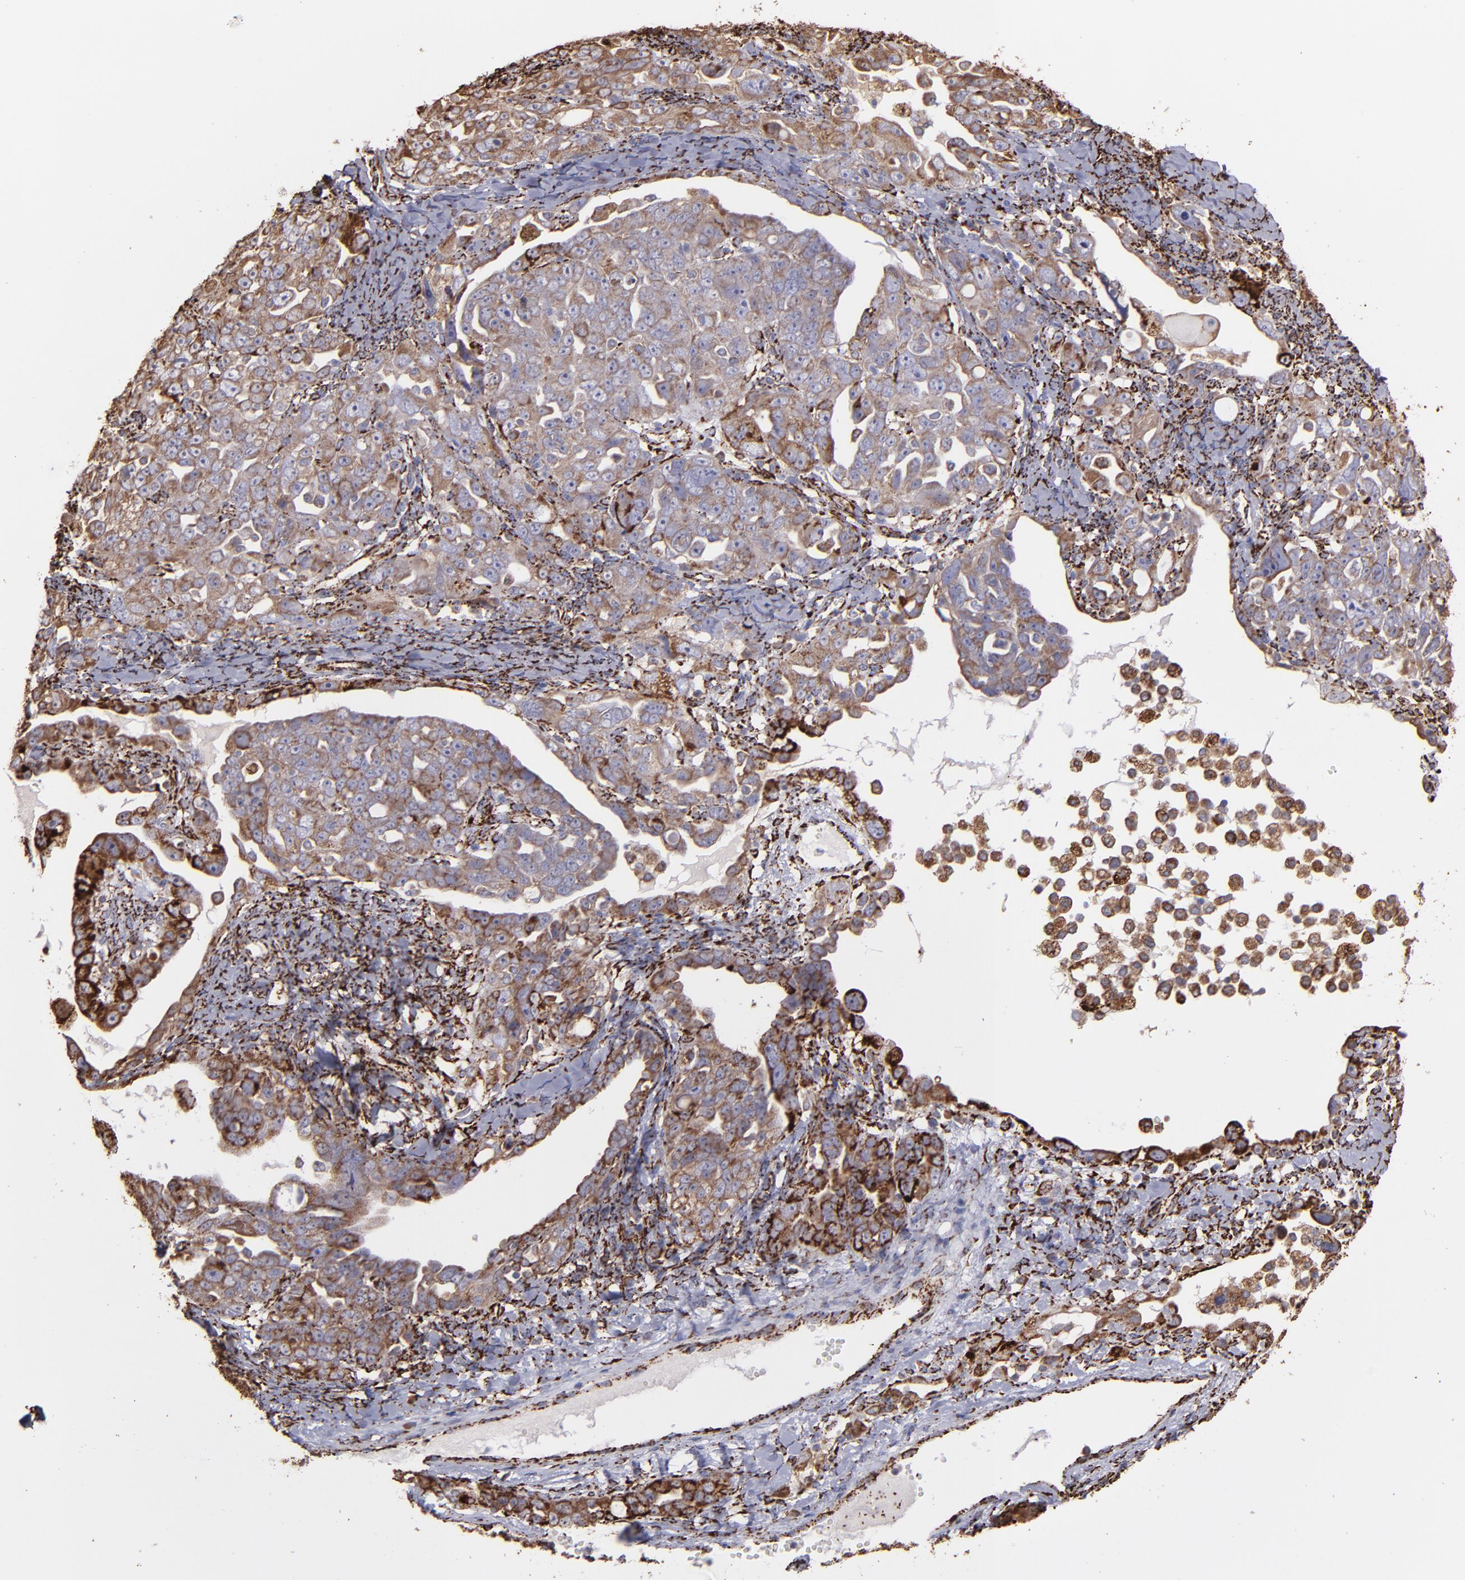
{"staining": {"intensity": "weak", "quantity": ">75%", "location": "cytoplasmic/membranous"}, "tissue": "ovarian cancer", "cell_type": "Tumor cells", "image_type": "cancer", "snomed": [{"axis": "morphology", "description": "Cystadenocarcinoma, serous, NOS"}, {"axis": "topography", "description": "Ovary"}], "caption": "A low amount of weak cytoplasmic/membranous positivity is identified in about >75% of tumor cells in ovarian serous cystadenocarcinoma tissue.", "gene": "MAOB", "patient": {"sex": "female", "age": 66}}